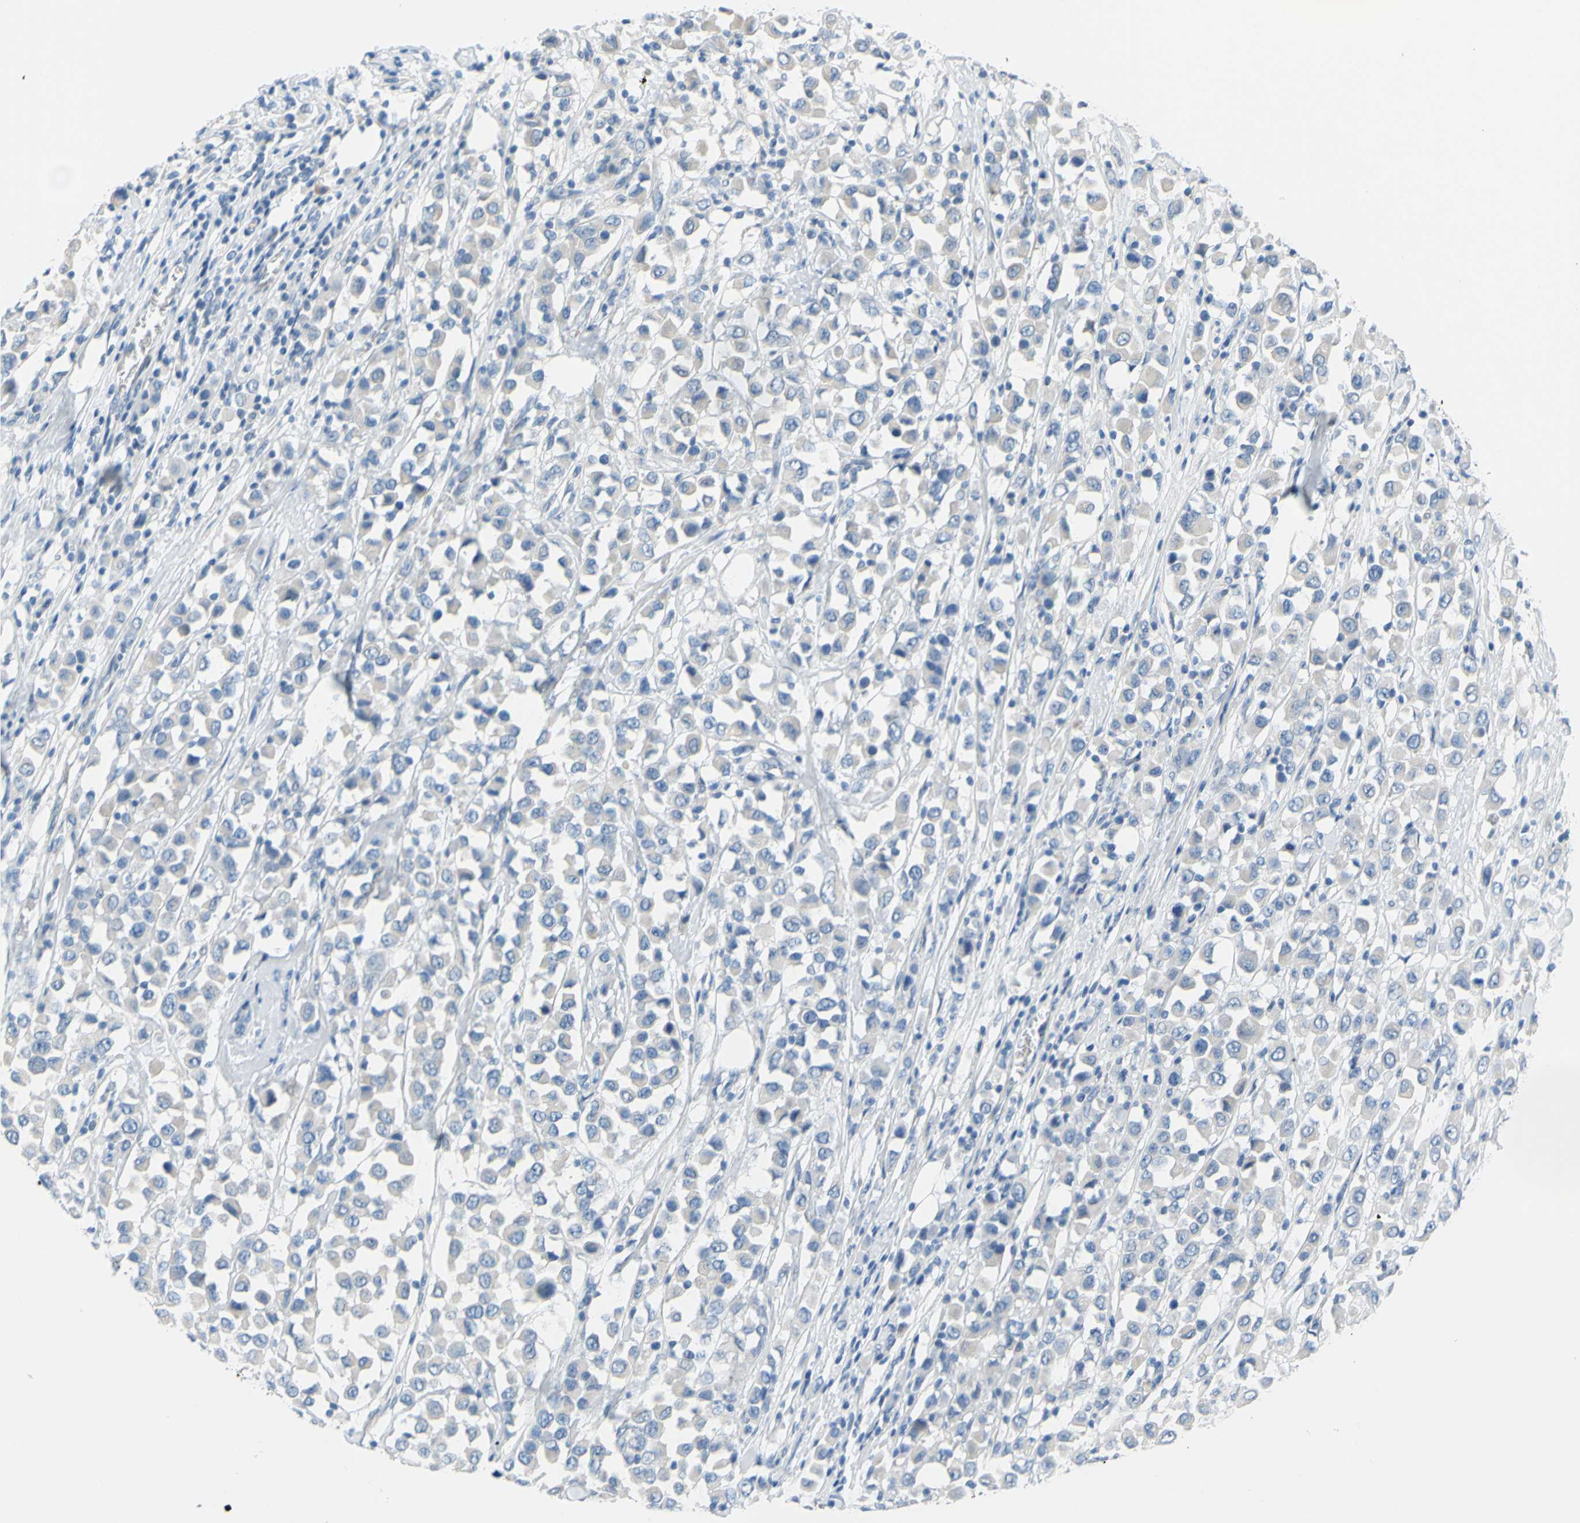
{"staining": {"intensity": "negative", "quantity": "none", "location": "none"}, "tissue": "breast cancer", "cell_type": "Tumor cells", "image_type": "cancer", "snomed": [{"axis": "morphology", "description": "Duct carcinoma"}, {"axis": "topography", "description": "Breast"}], "caption": "A high-resolution photomicrograph shows immunohistochemistry (IHC) staining of intraductal carcinoma (breast), which shows no significant staining in tumor cells. Brightfield microscopy of IHC stained with DAB (3,3'-diaminobenzidine) (brown) and hematoxylin (blue), captured at high magnification.", "gene": "DCT", "patient": {"sex": "female", "age": 61}}